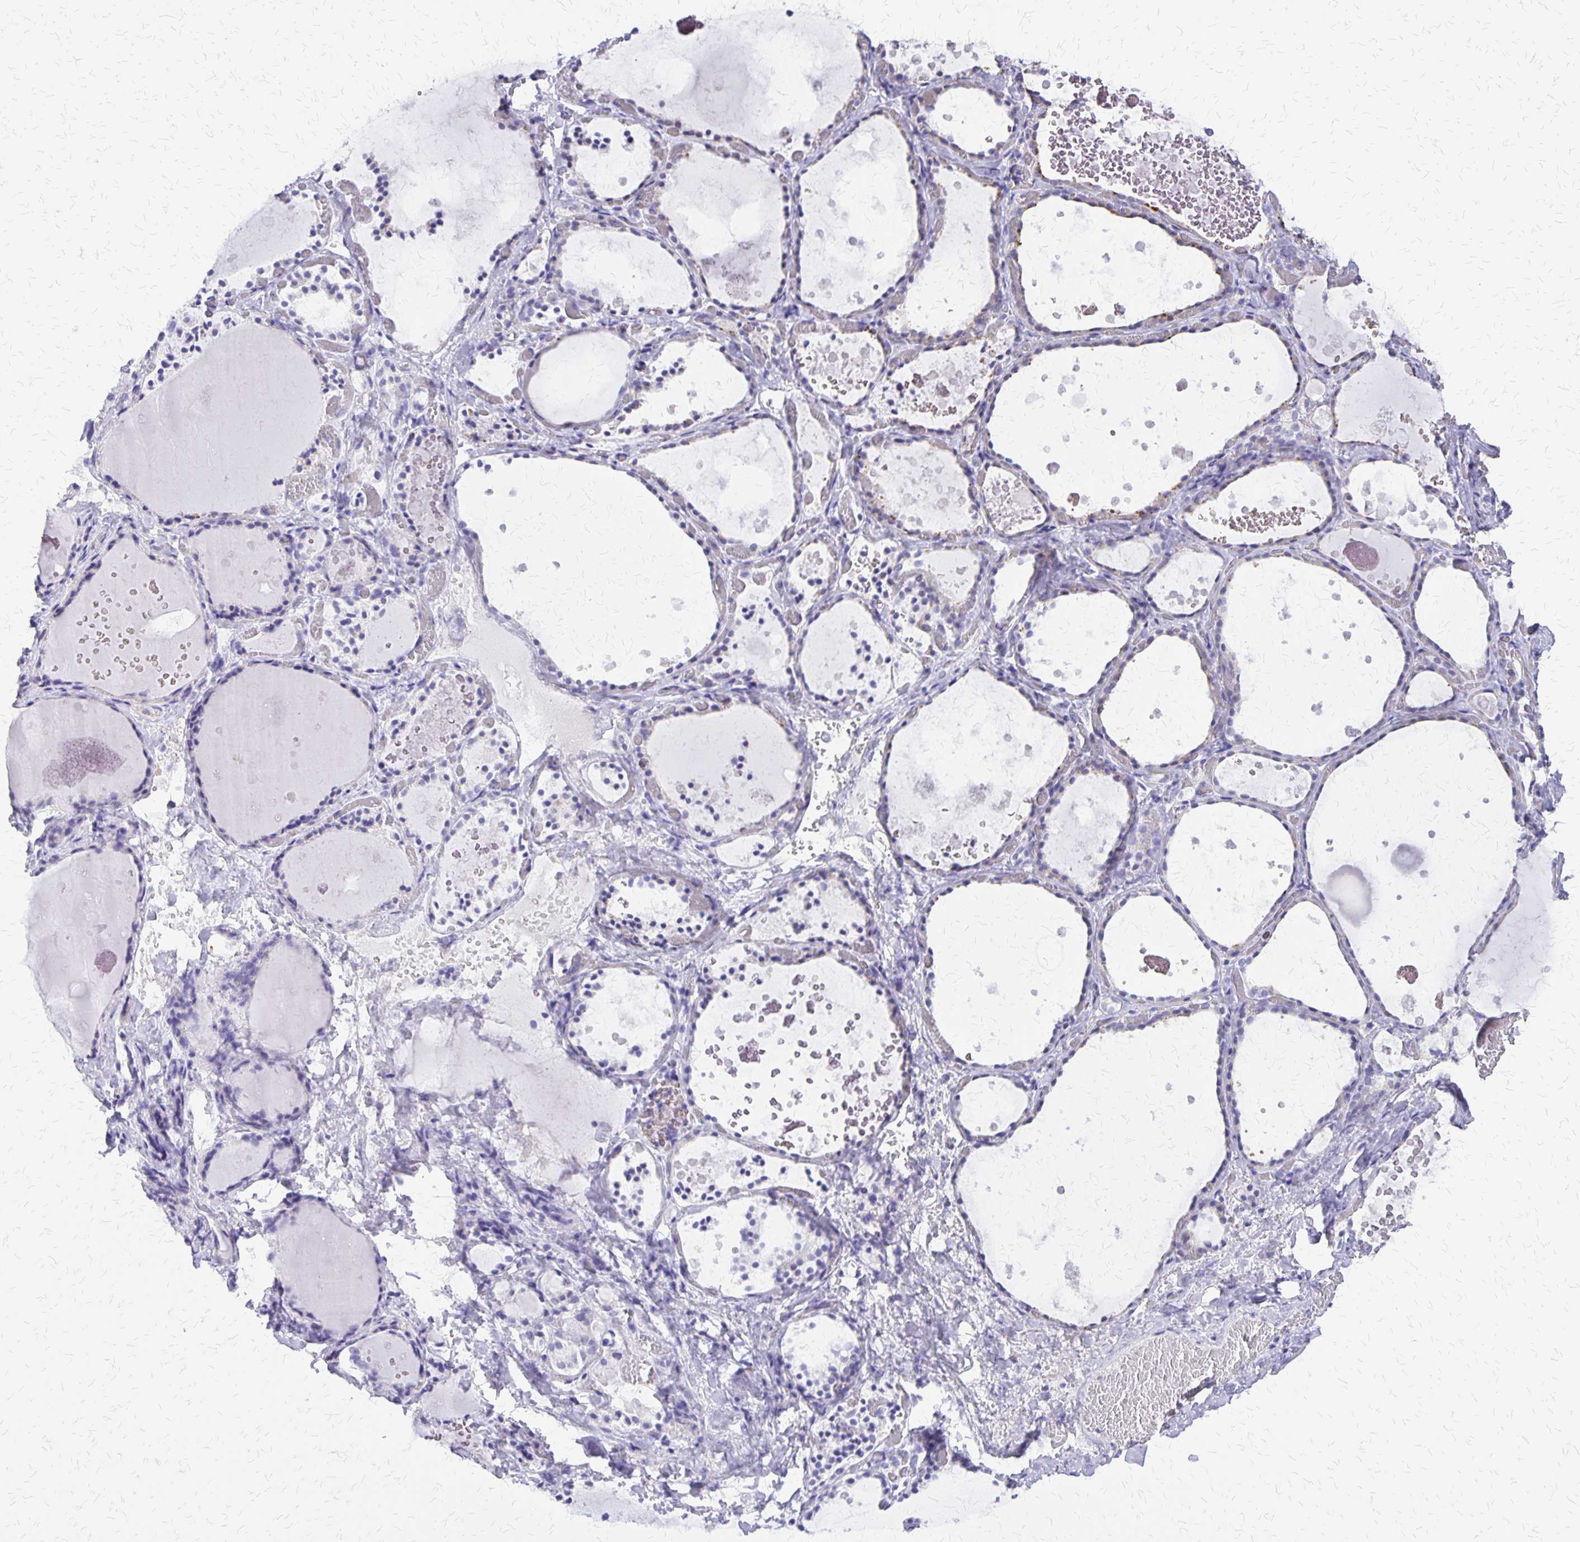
{"staining": {"intensity": "negative", "quantity": "none", "location": "none"}, "tissue": "thyroid gland", "cell_type": "Glandular cells", "image_type": "normal", "snomed": [{"axis": "morphology", "description": "Normal tissue, NOS"}, {"axis": "topography", "description": "Thyroid gland"}], "caption": "Immunohistochemistry micrograph of benign thyroid gland stained for a protein (brown), which demonstrates no staining in glandular cells.", "gene": "SI", "patient": {"sex": "female", "age": 56}}